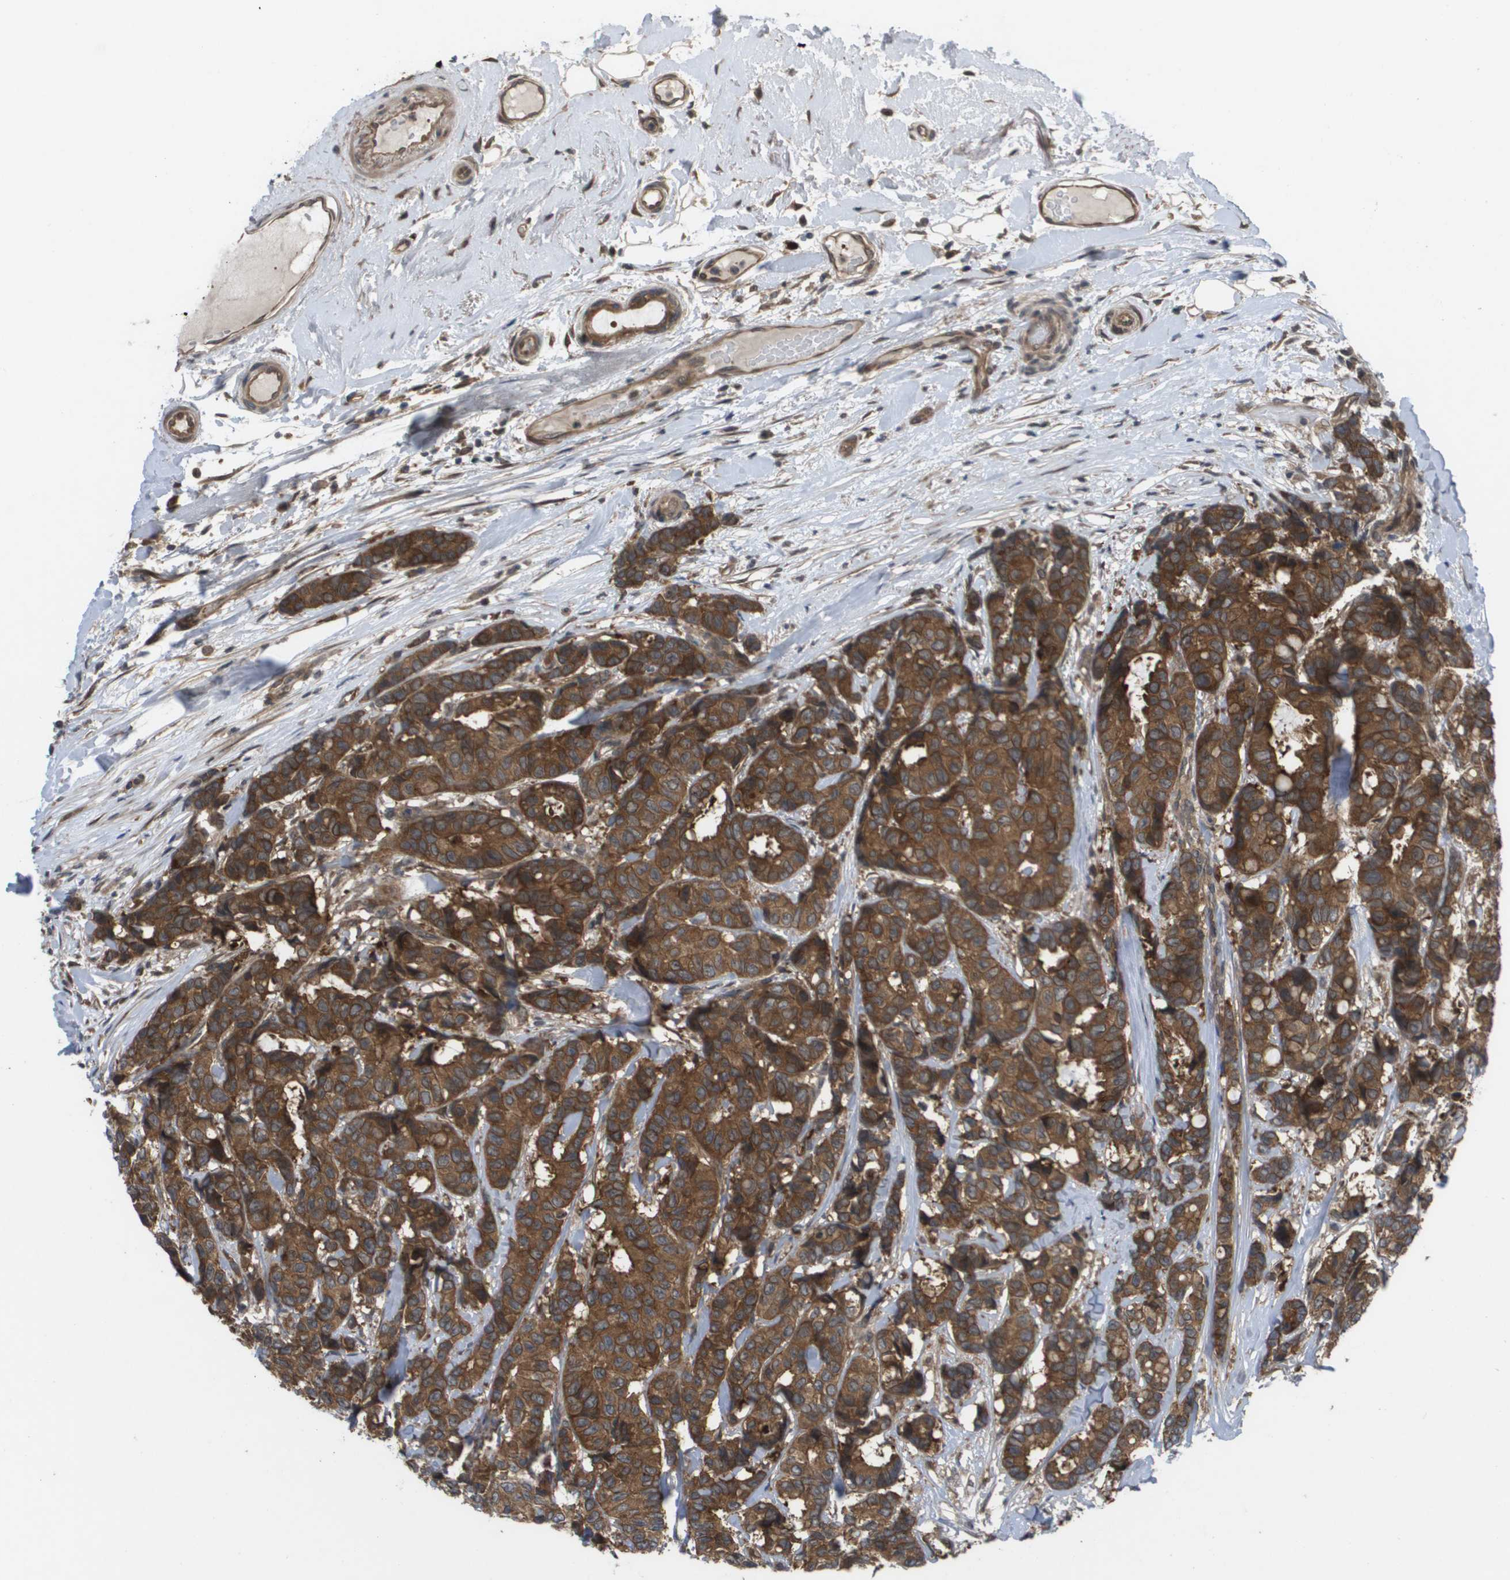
{"staining": {"intensity": "moderate", "quantity": ">75%", "location": "cytoplasmic/membranous"}, "tissue": "breast cancer", "cell_type": "Tumor cells", "image_type": "cancer", "snomed": [{"axis": "morphology", "description": "Duct carcinoma"}, {"axis": "topography", "description": "Breast"}], "caption": "Breast cancer was stained to show a protein in brown. There is medium levels of moderate cytoplasmic/membranous positivity in approximately >75% of tumor cells. The staining was performed using DAB, with brown indicating positive protein expression. Nuclei are stained blue with hematoxylin.", "gene": "CTPS2", "patient": {"sex": "female", "age": 87}}